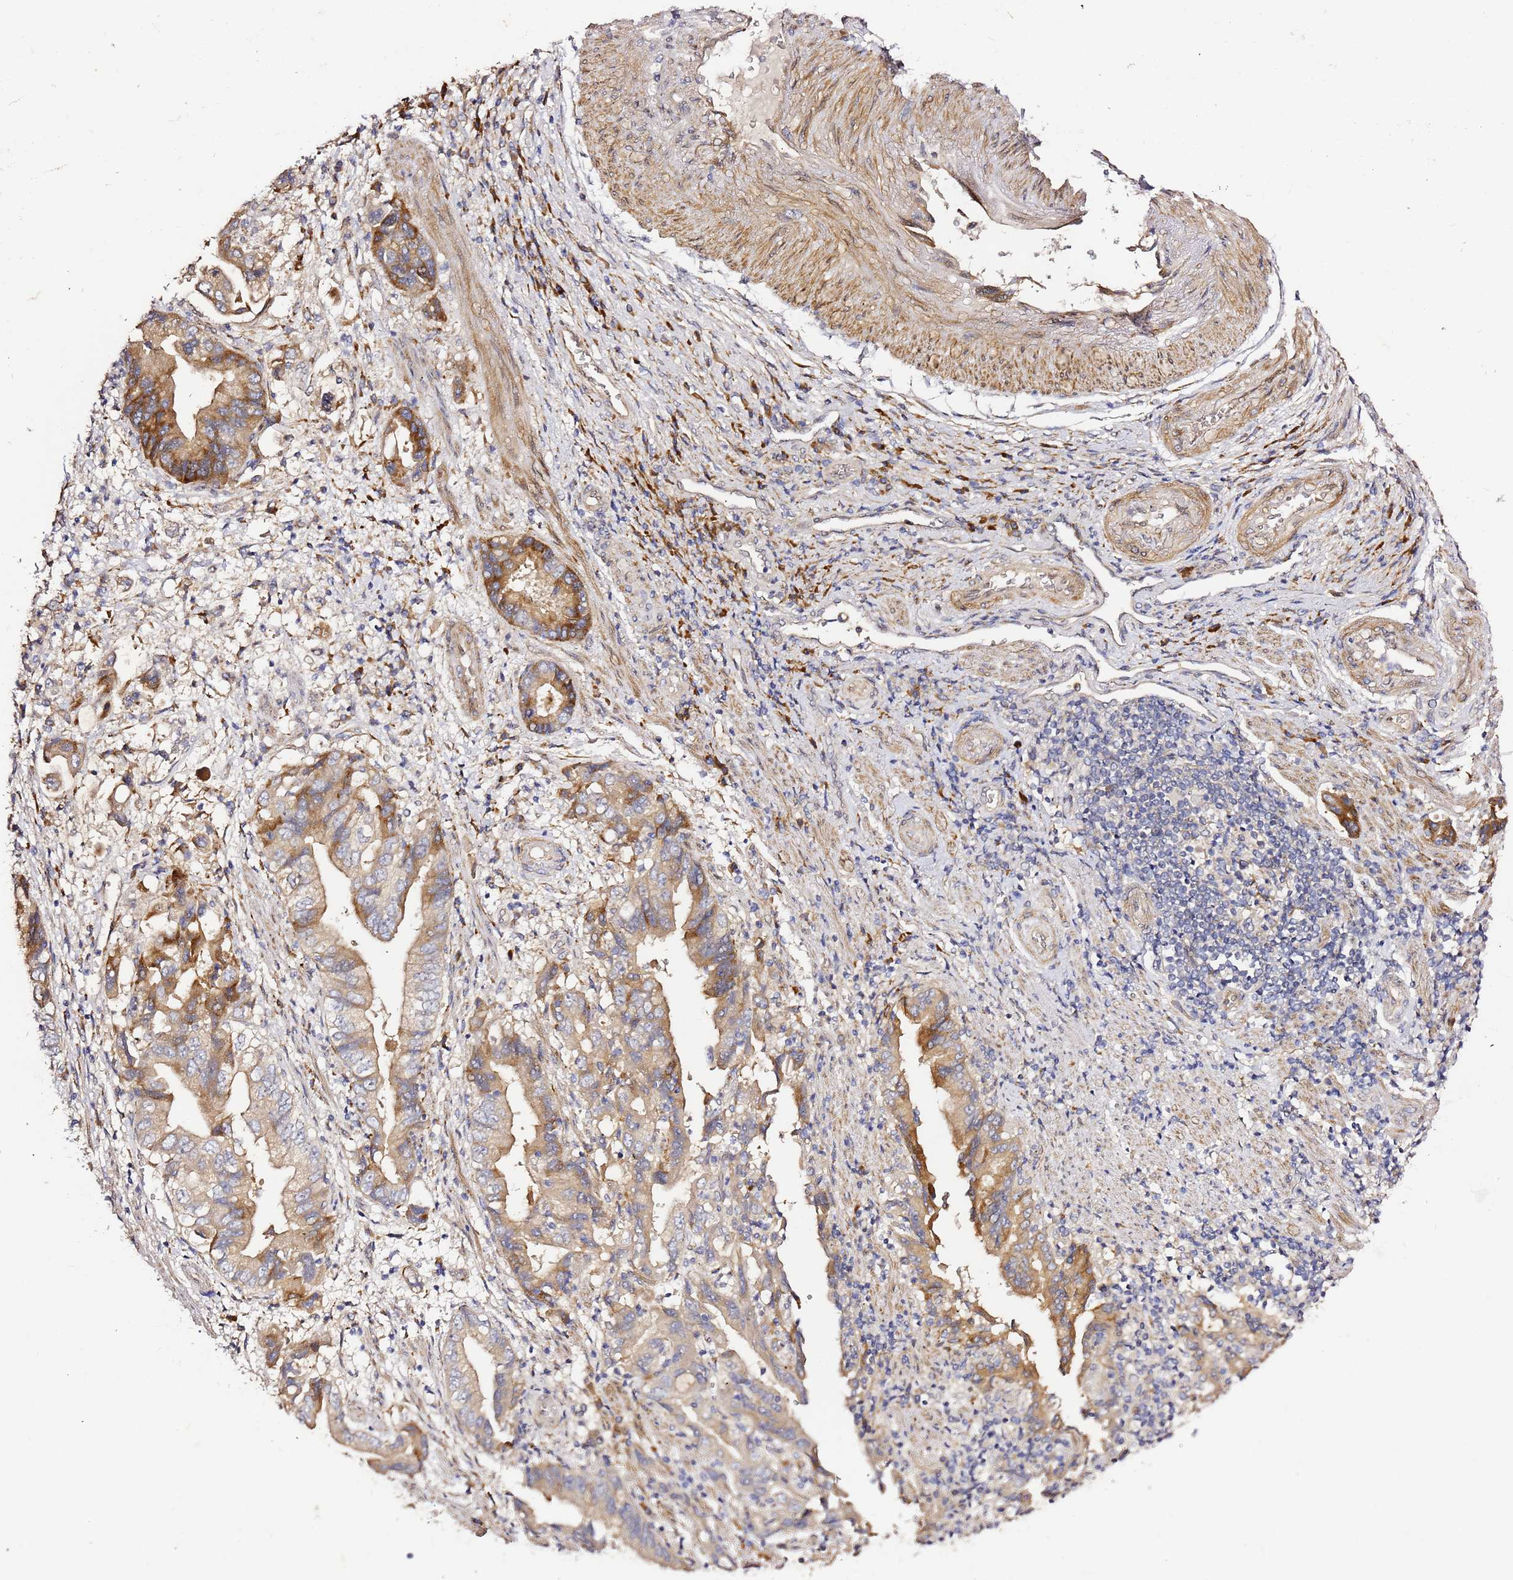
{"staining": {"intensity": "moderate", "quantity": "25%-75%", "location": "cytoplasmic/membranous"}, "tissue": "stomach cancer", "cell_type": "Tumor cells", "image_type": "cancer", "snomed": [{"axis": "morphology", "description": "Adenocarcinoma, NOS"}, {"axis": "topography", "description": "Stomach"}], "caption": "A brown stain labels moderate cytoplasmic/membranous positivity of a protein in stomach adenocarcinoma tumor cells. (DAB IHC, brown staining for protein, blue staining for nuclei).", "gene": "HSD17B7", "patient": {"sex": "male", "age": 62}}